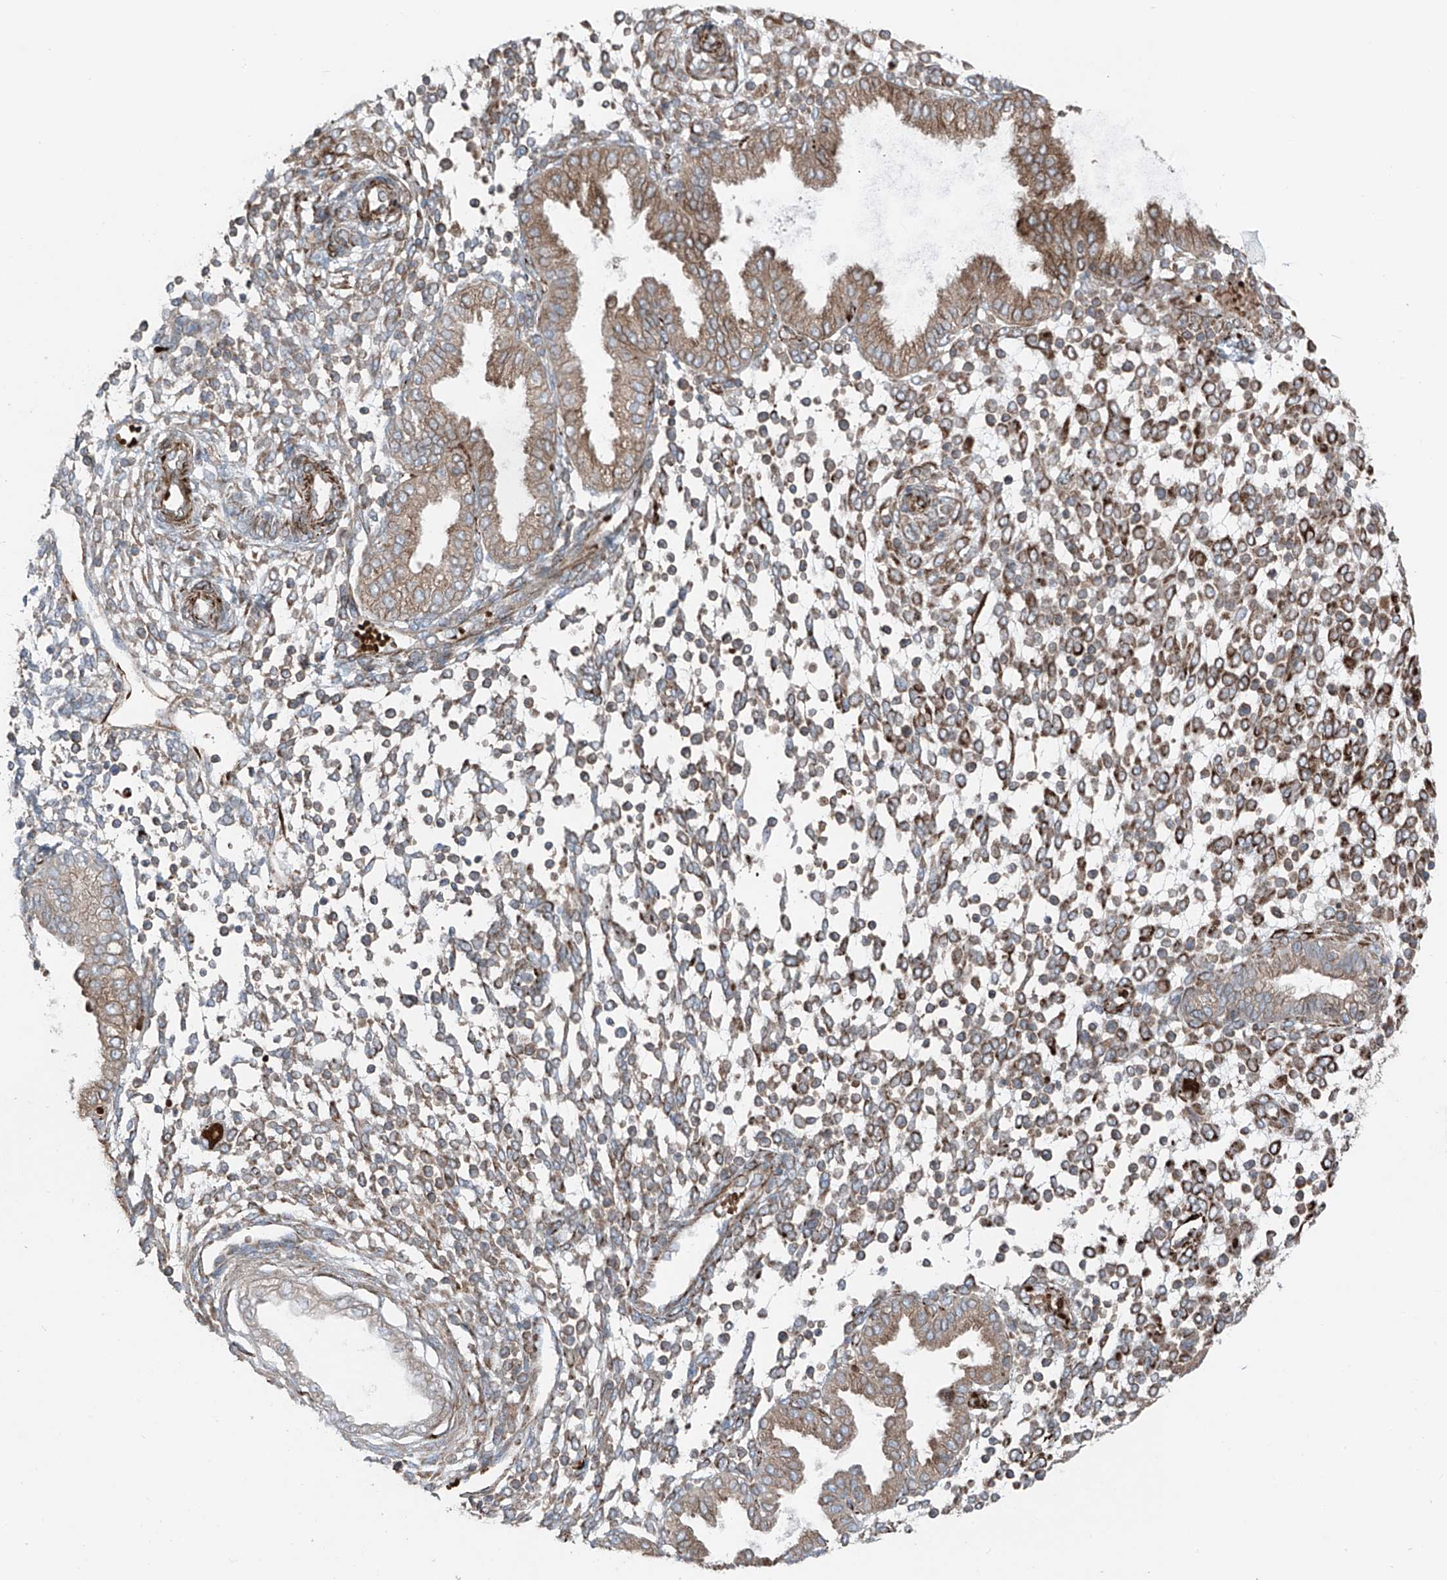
{"staining": {"intensity": "moderate", "quantity": "25%-75%", "location": "cytoplasmic/membranous"}, "tissue": "endometrium", "cell_type": "Cells in endometrial stroma", "image_type": "normal", "snomed": [{"axis": "morphology", "description": "Normal tissue, NOS"}, {"axis": "topography", "description": "Endometrium"}], "caption": "Protein staining of normal endometrium shows moderate cytoplasmic/membranous staining in about 25%-75% of cells in endometrial stroma. (Brightfield microscopy of DAB IHC at high magnification).", "gene": "ERLEC1", "patient": {"sex": "female", "age": 53}}